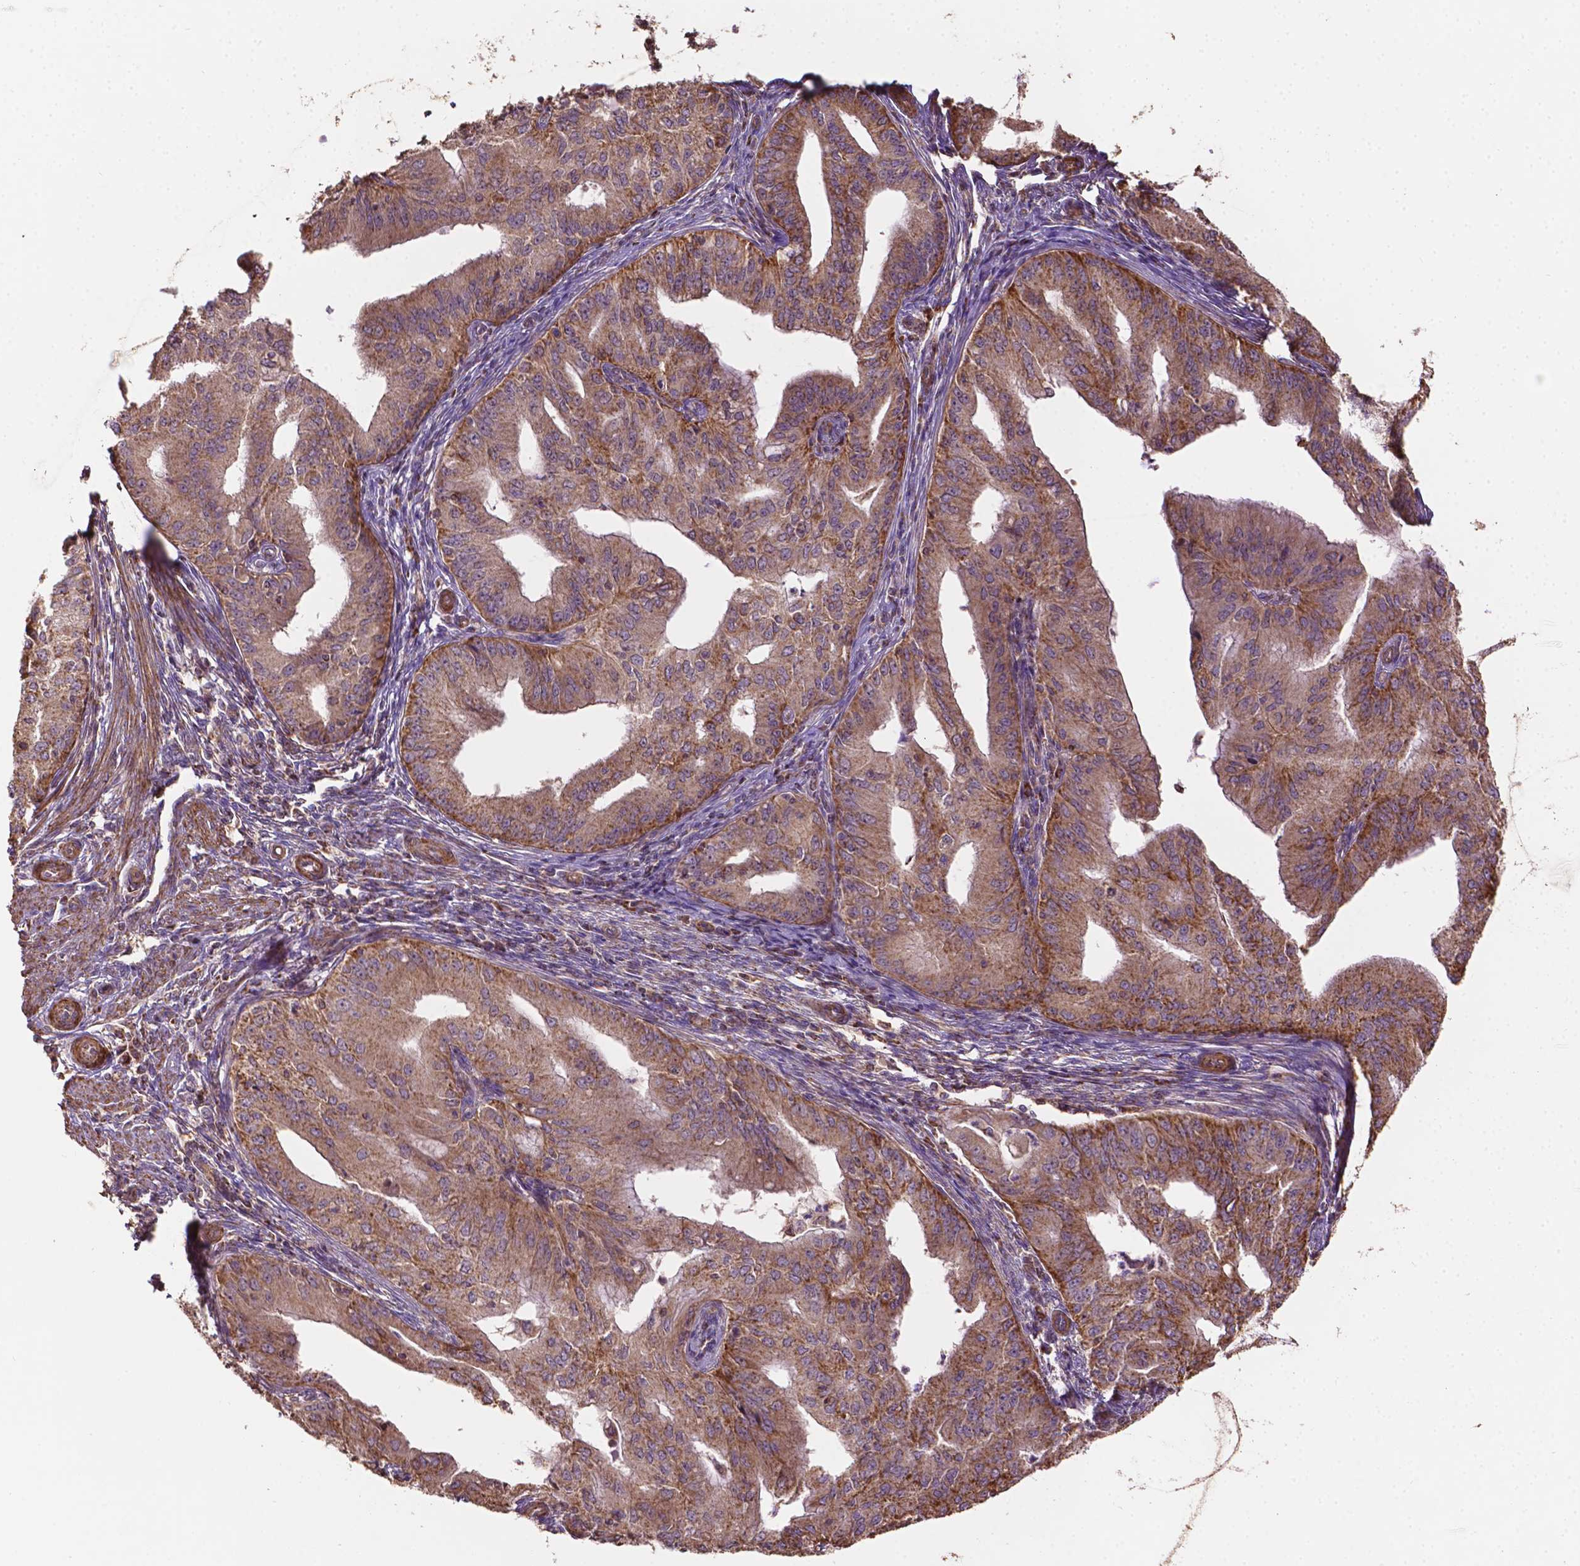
{"staining": {"intensity": "moderate", "quantity": "25%-75%", "location": "cytoplasmic/membranous"}, "tissue": "endometrial cancer", "cell_type": "Tumor cells", "image_type": "cancer", "snomed": [{"axis": "morphology", "description": "Adenocarcinoma, NOS"}, {"axis": "topography", "description": "Endometrium"}], "caption": "This image displays immunohistochemistry staining of endometrial cancer (adenocarcinoma), with medium moderate cytoplasmic/membranous staining in about 25%-75% of tumor cells.", "gene": "LRR1", "patient": {"sex": "female", "age": 50}}